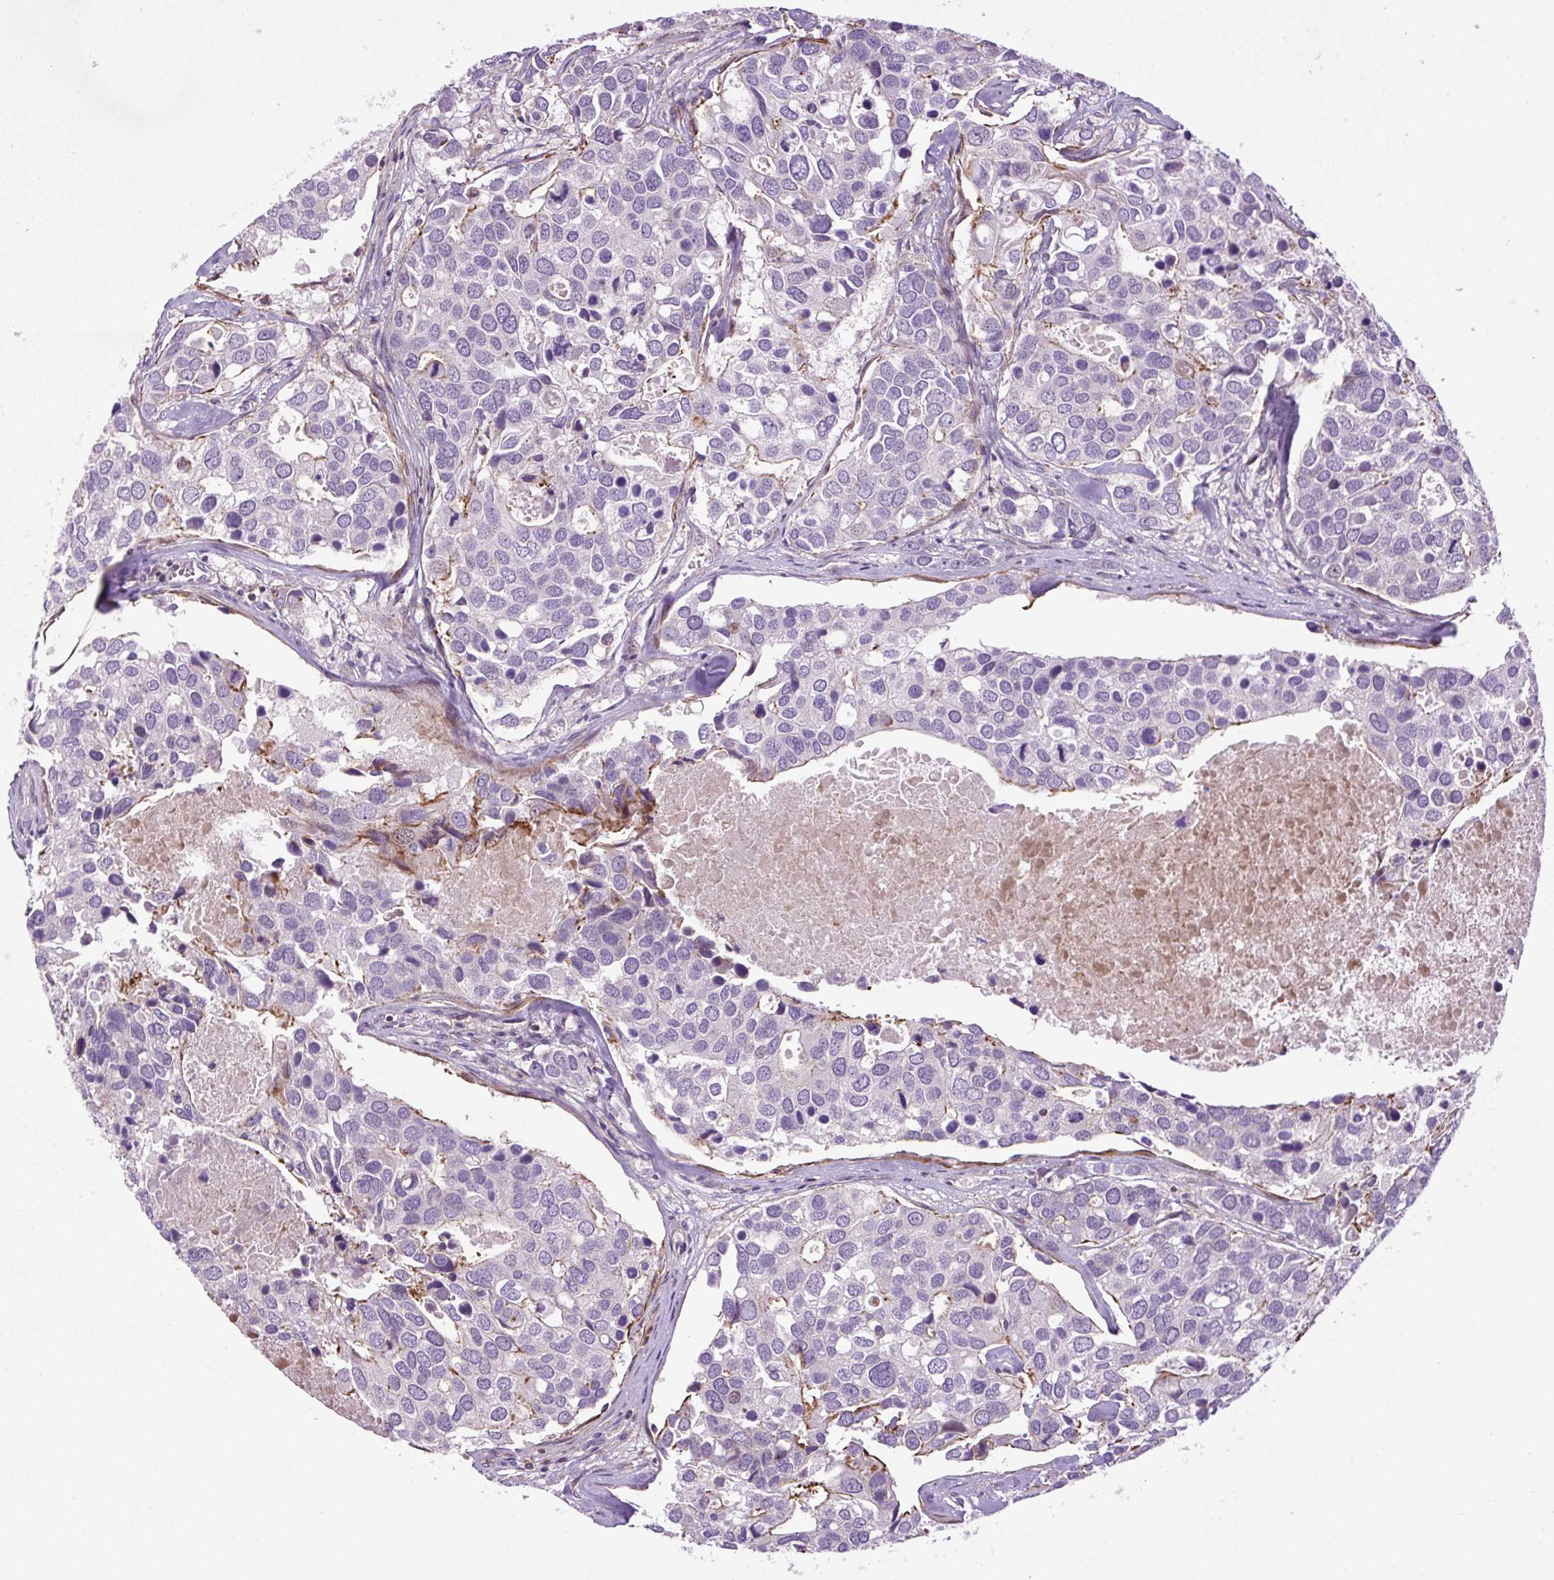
{"staining": {"intensity": "negative", "quantity": "none", "location": "none"}, "tissue": "breast cancer", "cell_type": "Tumor cells", "image_type": "cancer", "snomed": [{"axis": "morphology", "description": "Duct carcinoma"}, {"axis": "topography", "description": "Breast"}], "caption": "The micrograph demonstrates no staining of tumor cells in breast cancer (invasive ductal carcinoma).", "gene": "ZNF197", "patient": {"sex": "female", "age": 83}}